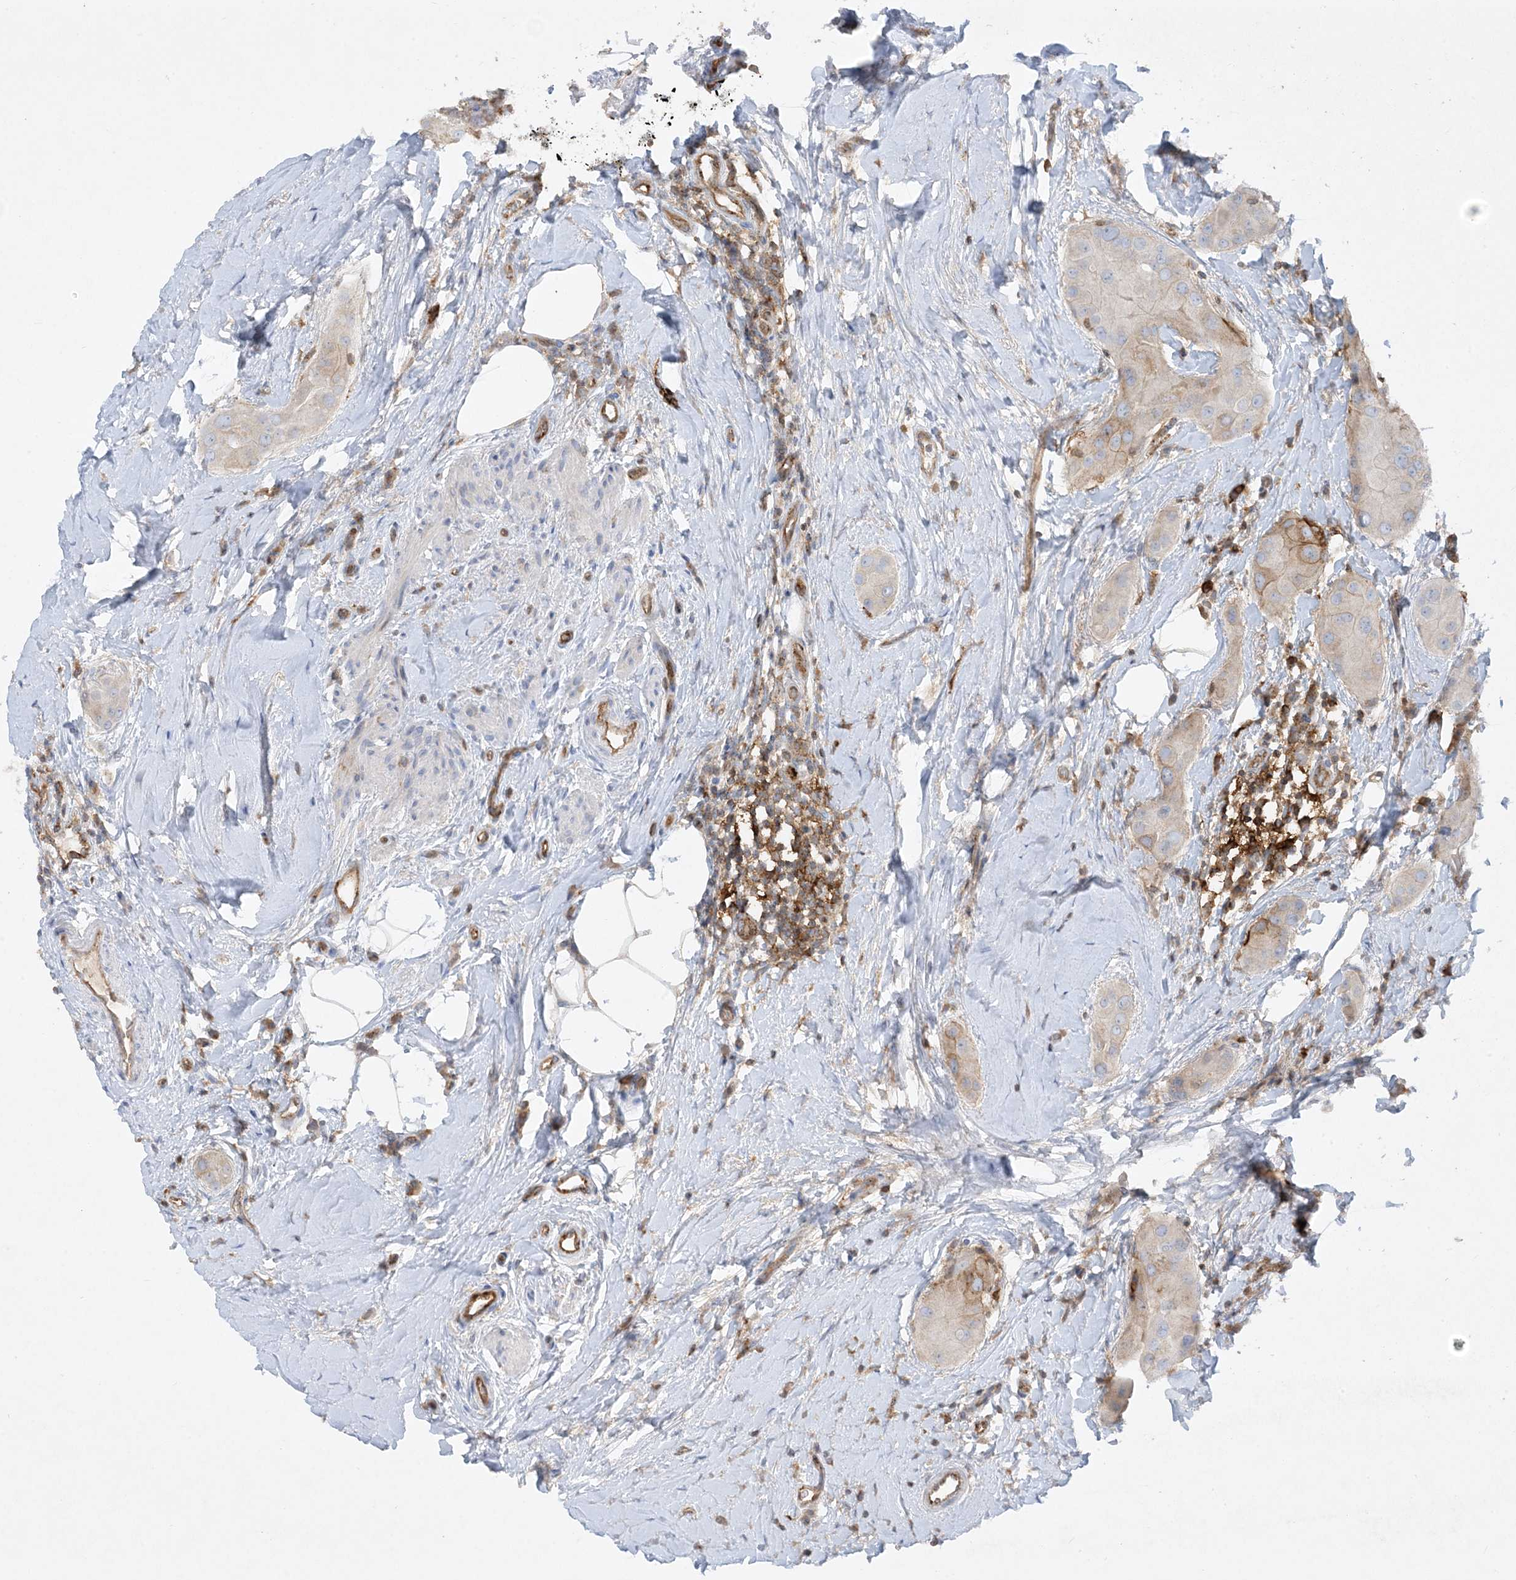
{"staining": {"intensity": "moderate", "quantity": "<25%", "location": "cytoplasmic/membranous"}, "tissue": "thyroid cancer", "cell_type": "Tumor cells", "image_type": "cancer", "snomed": [{"axis": "morphology", "description": "Papillary adenocarcinoma, NOS"}, {"axis": "topography", "description": "Thyroid gland"}], "caption": "A micrograph of thyroid cancer (papillary adenocarcinoma) stained for a protein demonstrates moderate cytoplasmic/membranous brown staining in tumor cells.", "gene": "HLA-E", "patient": {"sex": "male", "age": 33}}